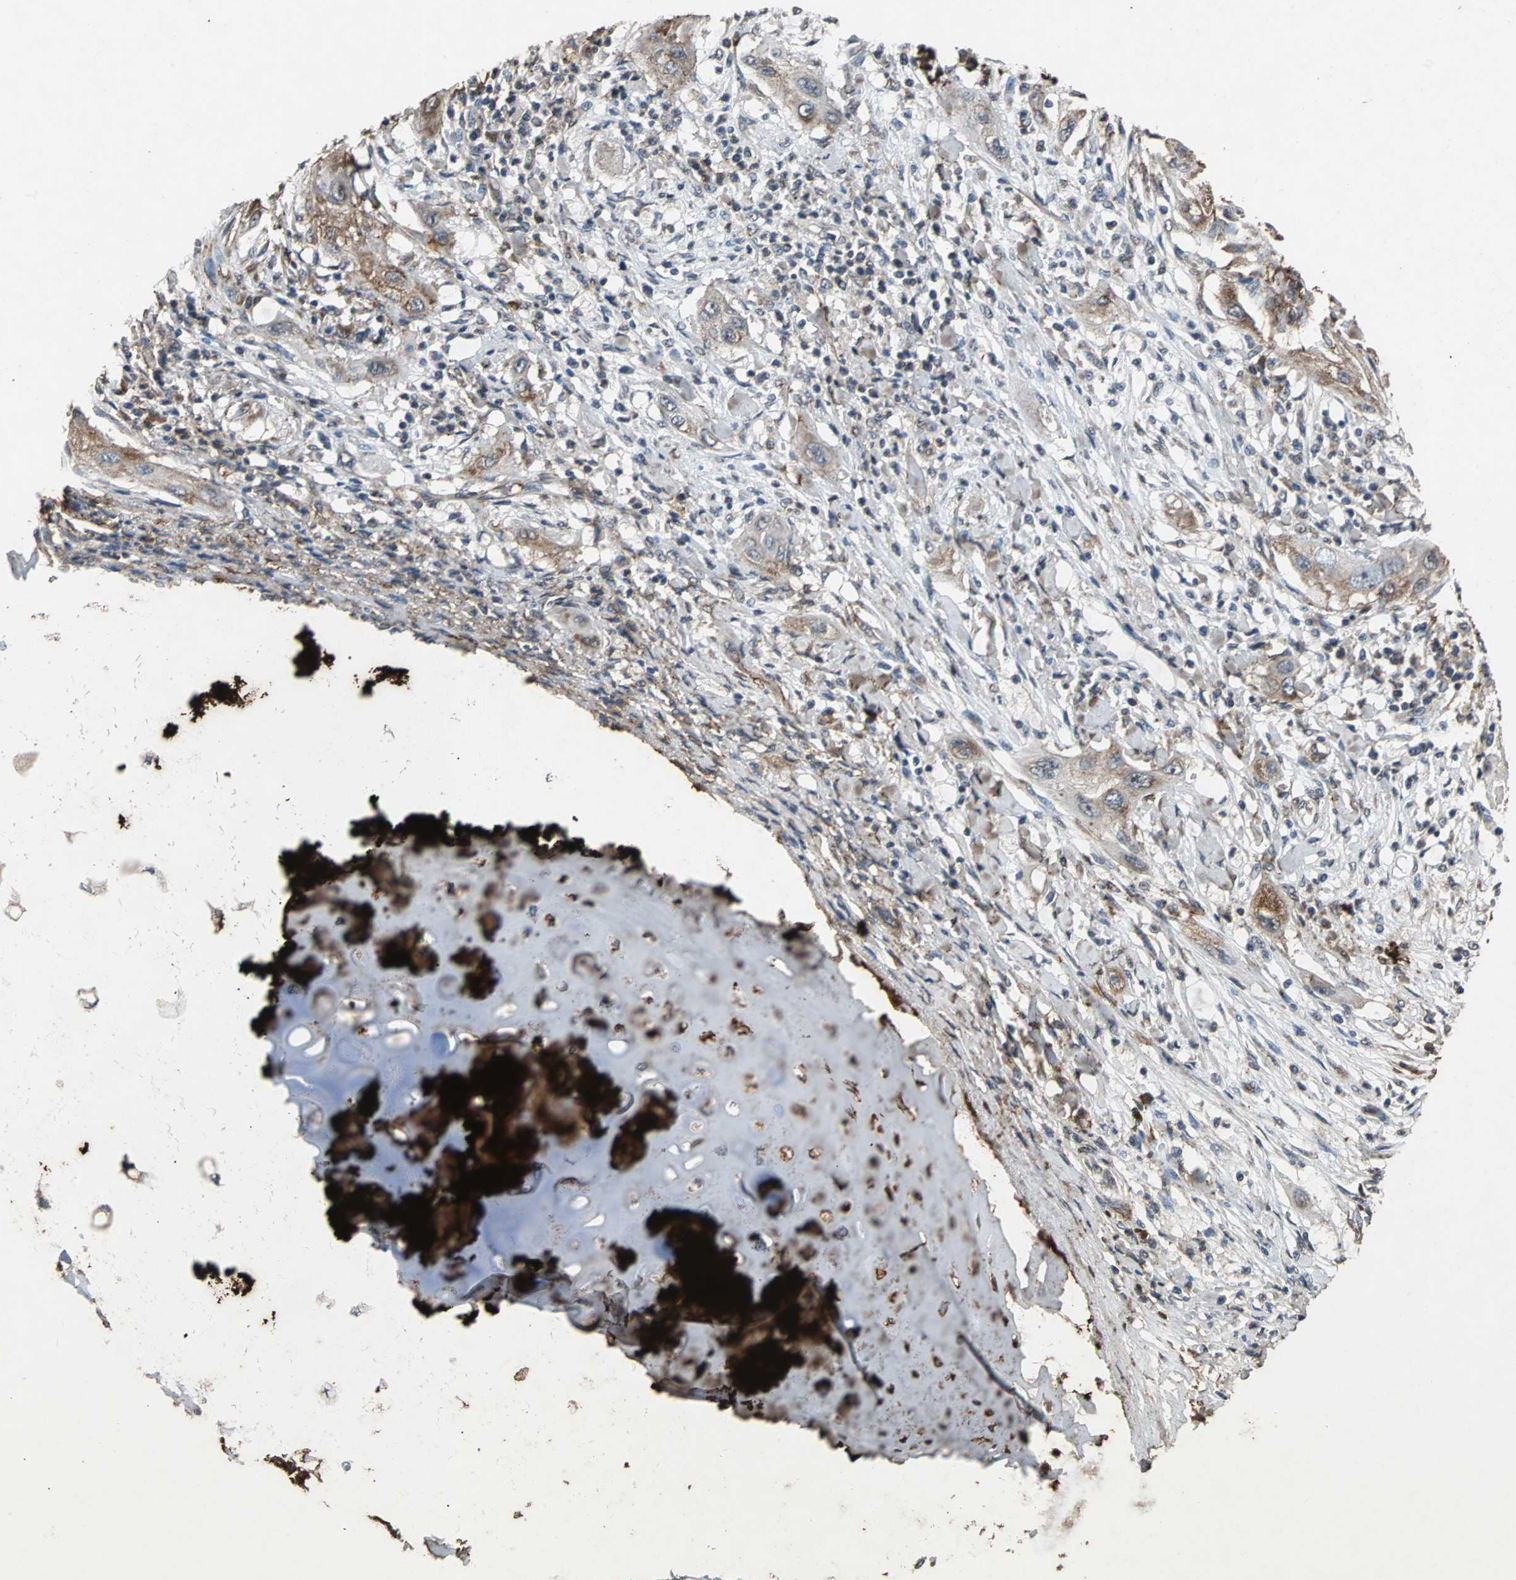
{"staining": {"intensity": "moderate", "quantity": "25%-75%", "location": "cytoplasmic/membranous"}, "tissue": "lung cancer", "cell_type": "Tumor cells", "image_type": "cancer", "snomed": [{"axis": "morphology", "description": "Squamous cell carcinoma, NOS"}, {"axis": "topography", "description": "Lung"}], "caption": "The image shows immunohistochemical staining of squamous cell carcinoma (lung). There is moderate cytoplasmic/membranous staining is seen in about 25%-75% of tumor cells. (Brightfield microscopy of DAB IHC at high magnification).", "gene": "NAA10", "patient": {"sex": "female", "age": 47}}